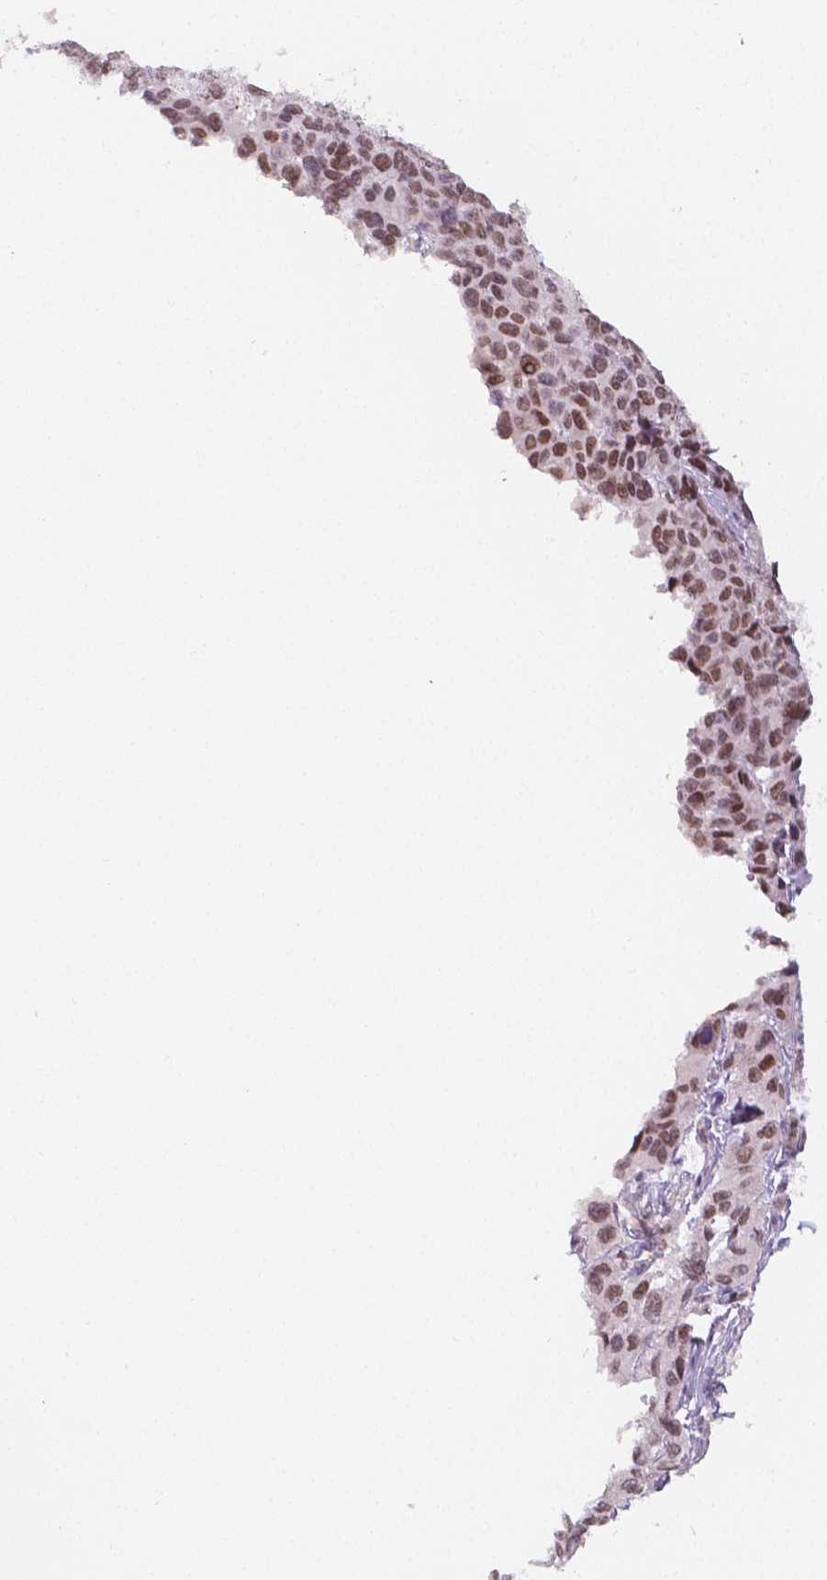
{"staining": {"intensity": "moderate", "quantity": ">75%", "location": "nuclear"}, "tissue": "melanoma", "cell_type": "Tumor cells", "image_type": "cancer", "snomed": [{"axis": "morphology", "description": "Malignant melanoma, NOS"}, {"axis": "topography", "description": "Skin"}], "caption": "Malignant melanoma was stained to show a protein in brown. There is medium levels of moderate nuclear positivity in approximately >75% of tumor cells.", "gene": "KDM5B", "patient": {"sex": "female", "age": 66}}